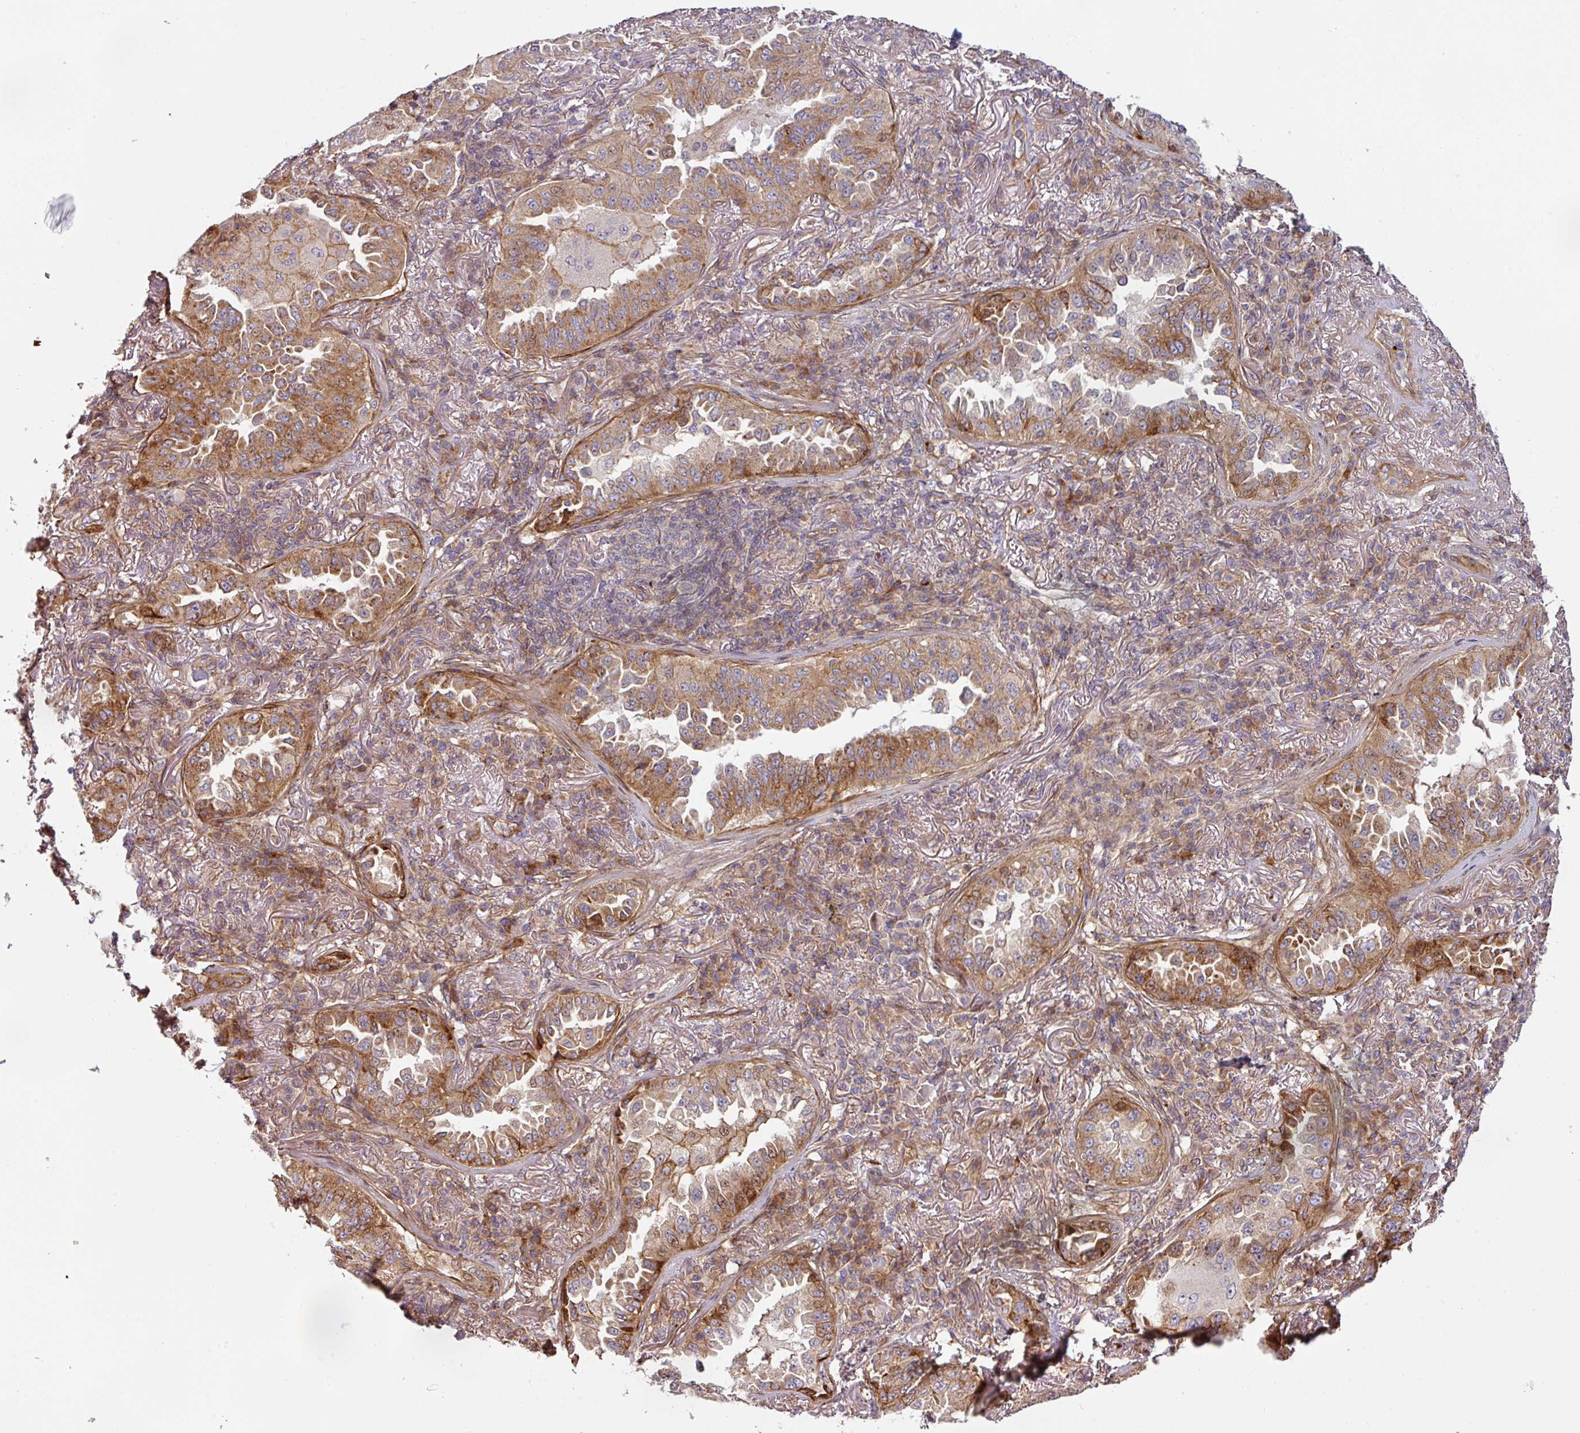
{"staining": {"intensity": "moderate", "quantity": ">75%", "location": "cytoplasmic/membranous"}, "tissue": "lung cancer", "cell_type": "Tumor cells", "image_type": "cancer", "snomed": [{"axis": "morphology", "description": "Adenocarcinoma, NOS"}, {"axis": "topography", "description": "Lung"}], "caption": "Immunohistochemical staining of adenocarcinoma (lung) exhibits moderate cytoplasmic/membranous protein expression in about >75% of tumor cells.", "gene": "CASP2", "patient": {"sex": "female", "age": 69}}